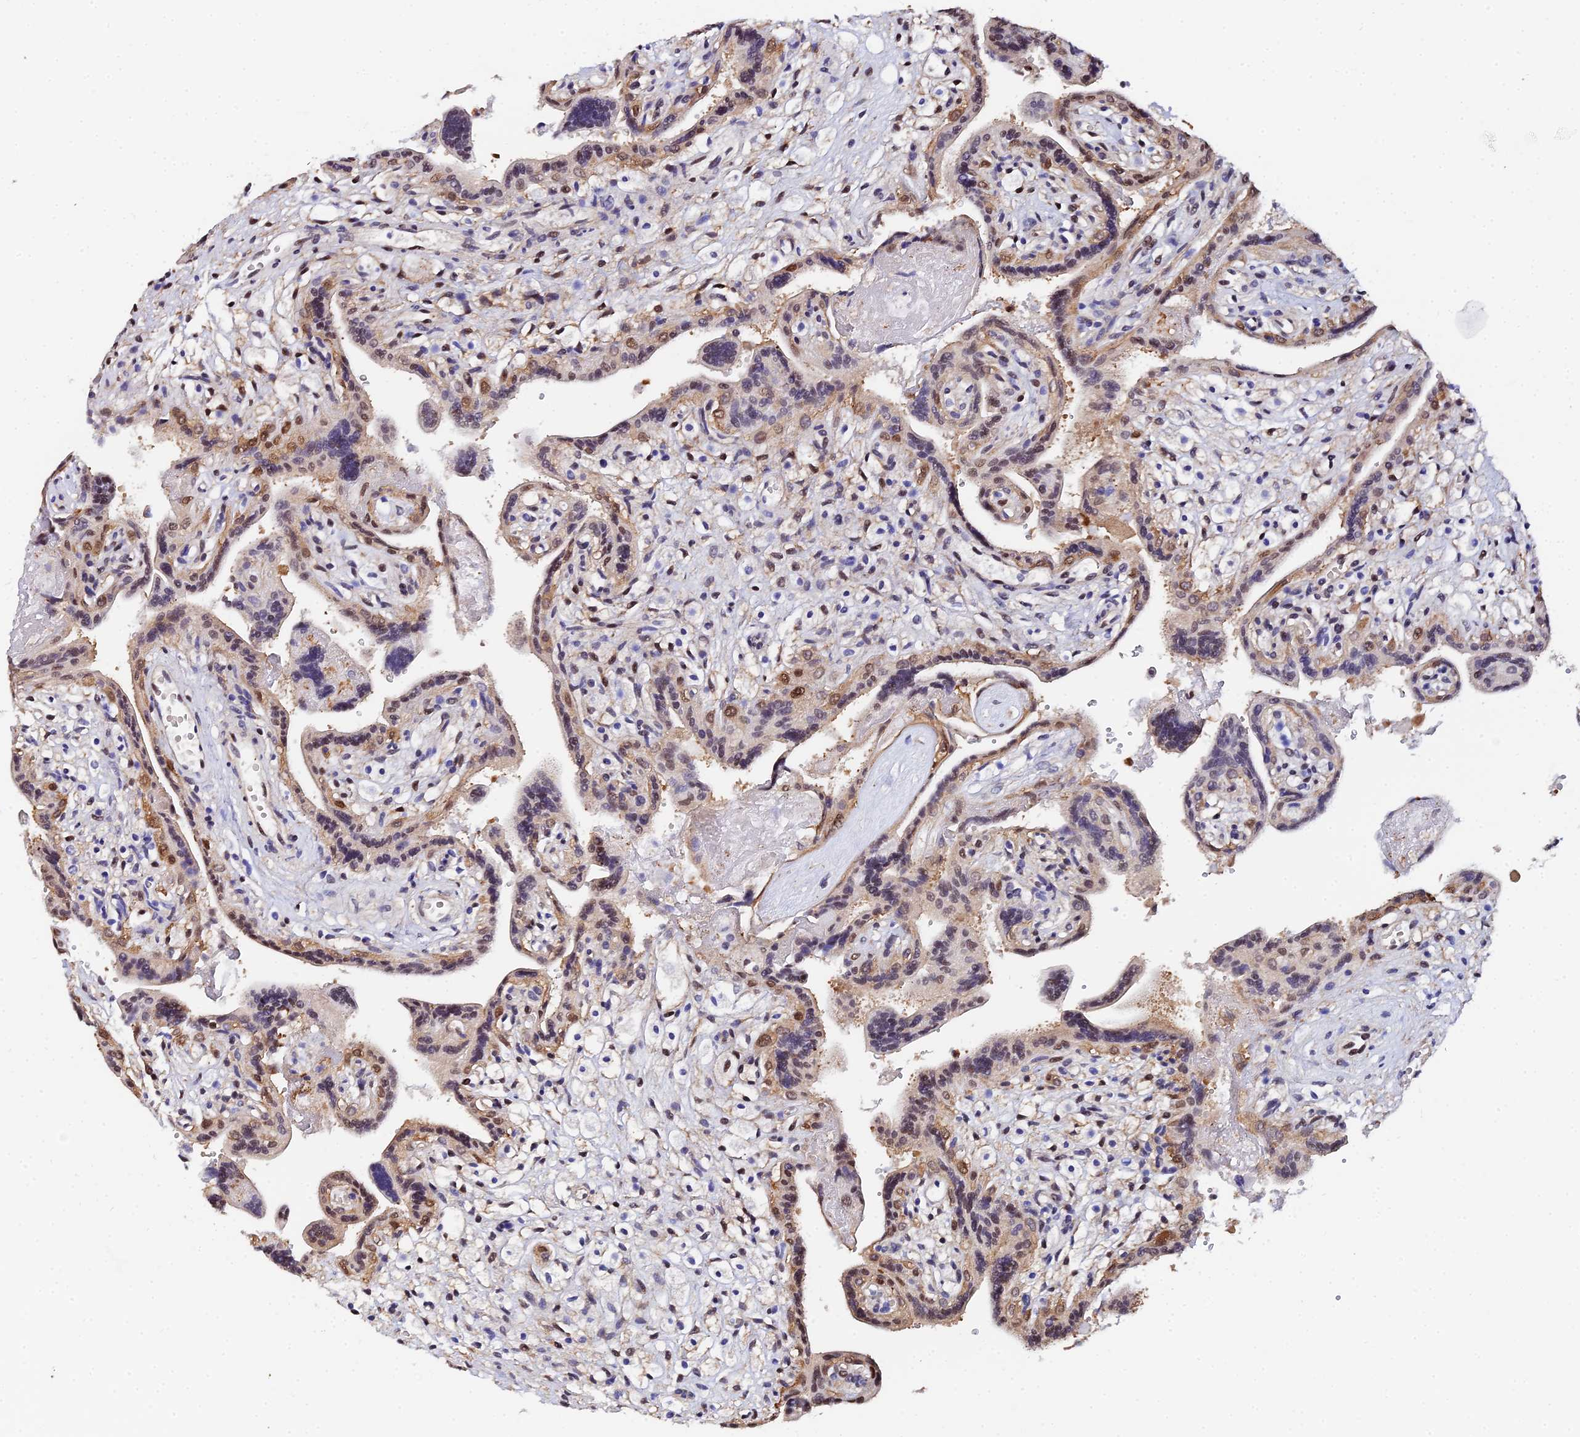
{"staining": {"intensity": "moderate", "quantity": "25%-75%", "location": "nuclear"}, "tissue": "placenta", "cell_type": "Trophoblastic cells", "image_type": "normal", "snomed": [{"axis": "morphology", "description": "Normal tissue, NOS"}, {"axis": "topography", "description": "Placenta"}], "caption": "An image showing moderate nuclear positivity in about 25%-75% of trophoblastic cells in benign placenta, as visualized by brown immunohistochemical staining.", "gene": "TIFA", "patient": {"sex": "female", "age": 37}}